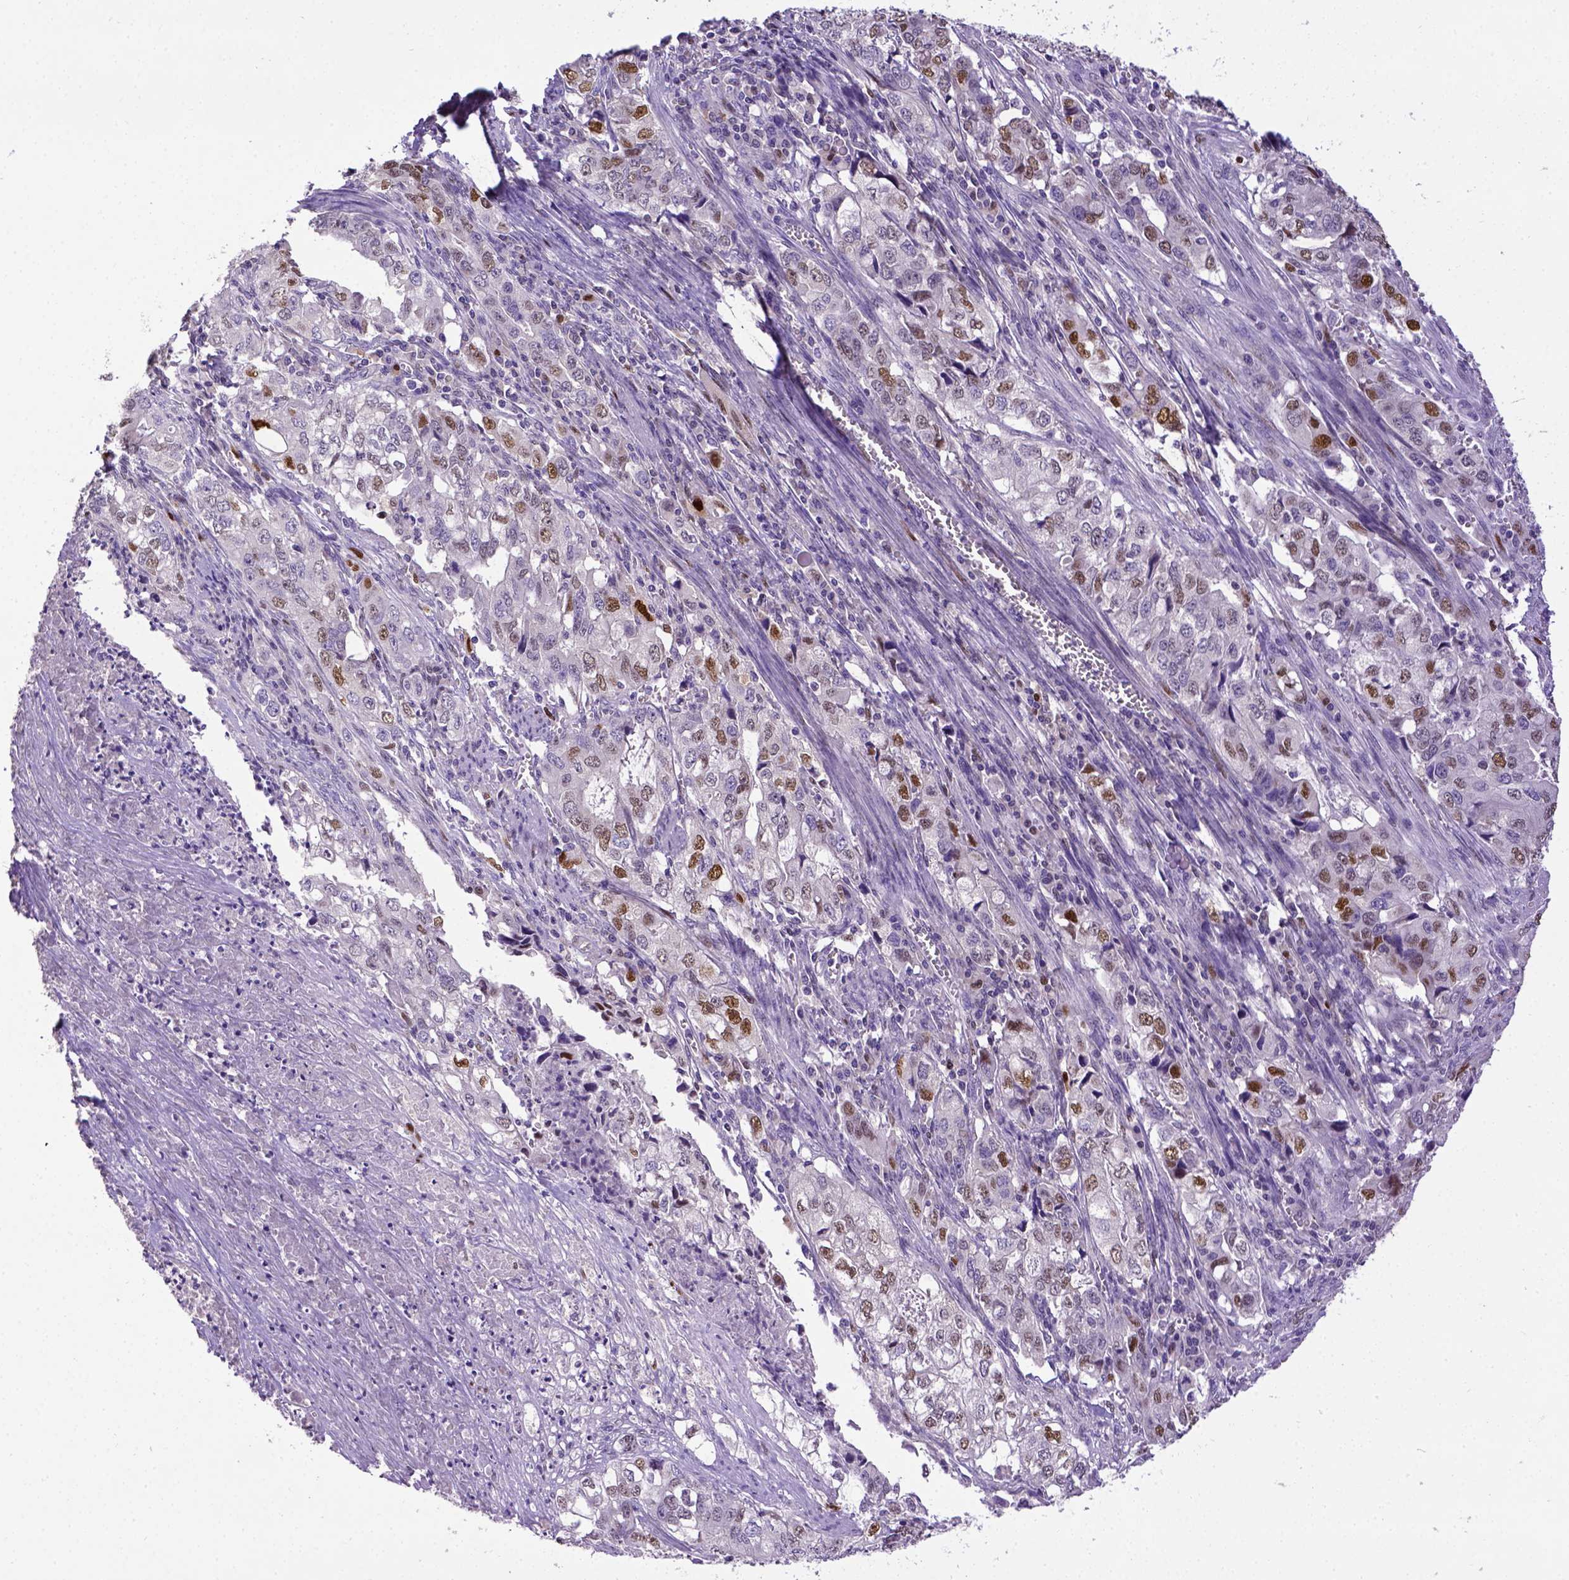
{"staining": {"intensity": "moderate", "quantity": "25%-75%", "location": "nuclear"}, "tissue": "stomach cancer", "cell_type": "Tumor cells", "image_type": "cancer", "snomed": [{"axis": "morphology", "description": "Adenocarcinoma, NOS"}, {"axis": "topography", "description": "Stomach, lower"}], "caption": "Protein staining of stomach cancer tissue displays moderate nuclear positivity in about 25%-75% of tumor cells.", "gene": "CDKN1A", "patient": {"sex": "female", "age": 72}}